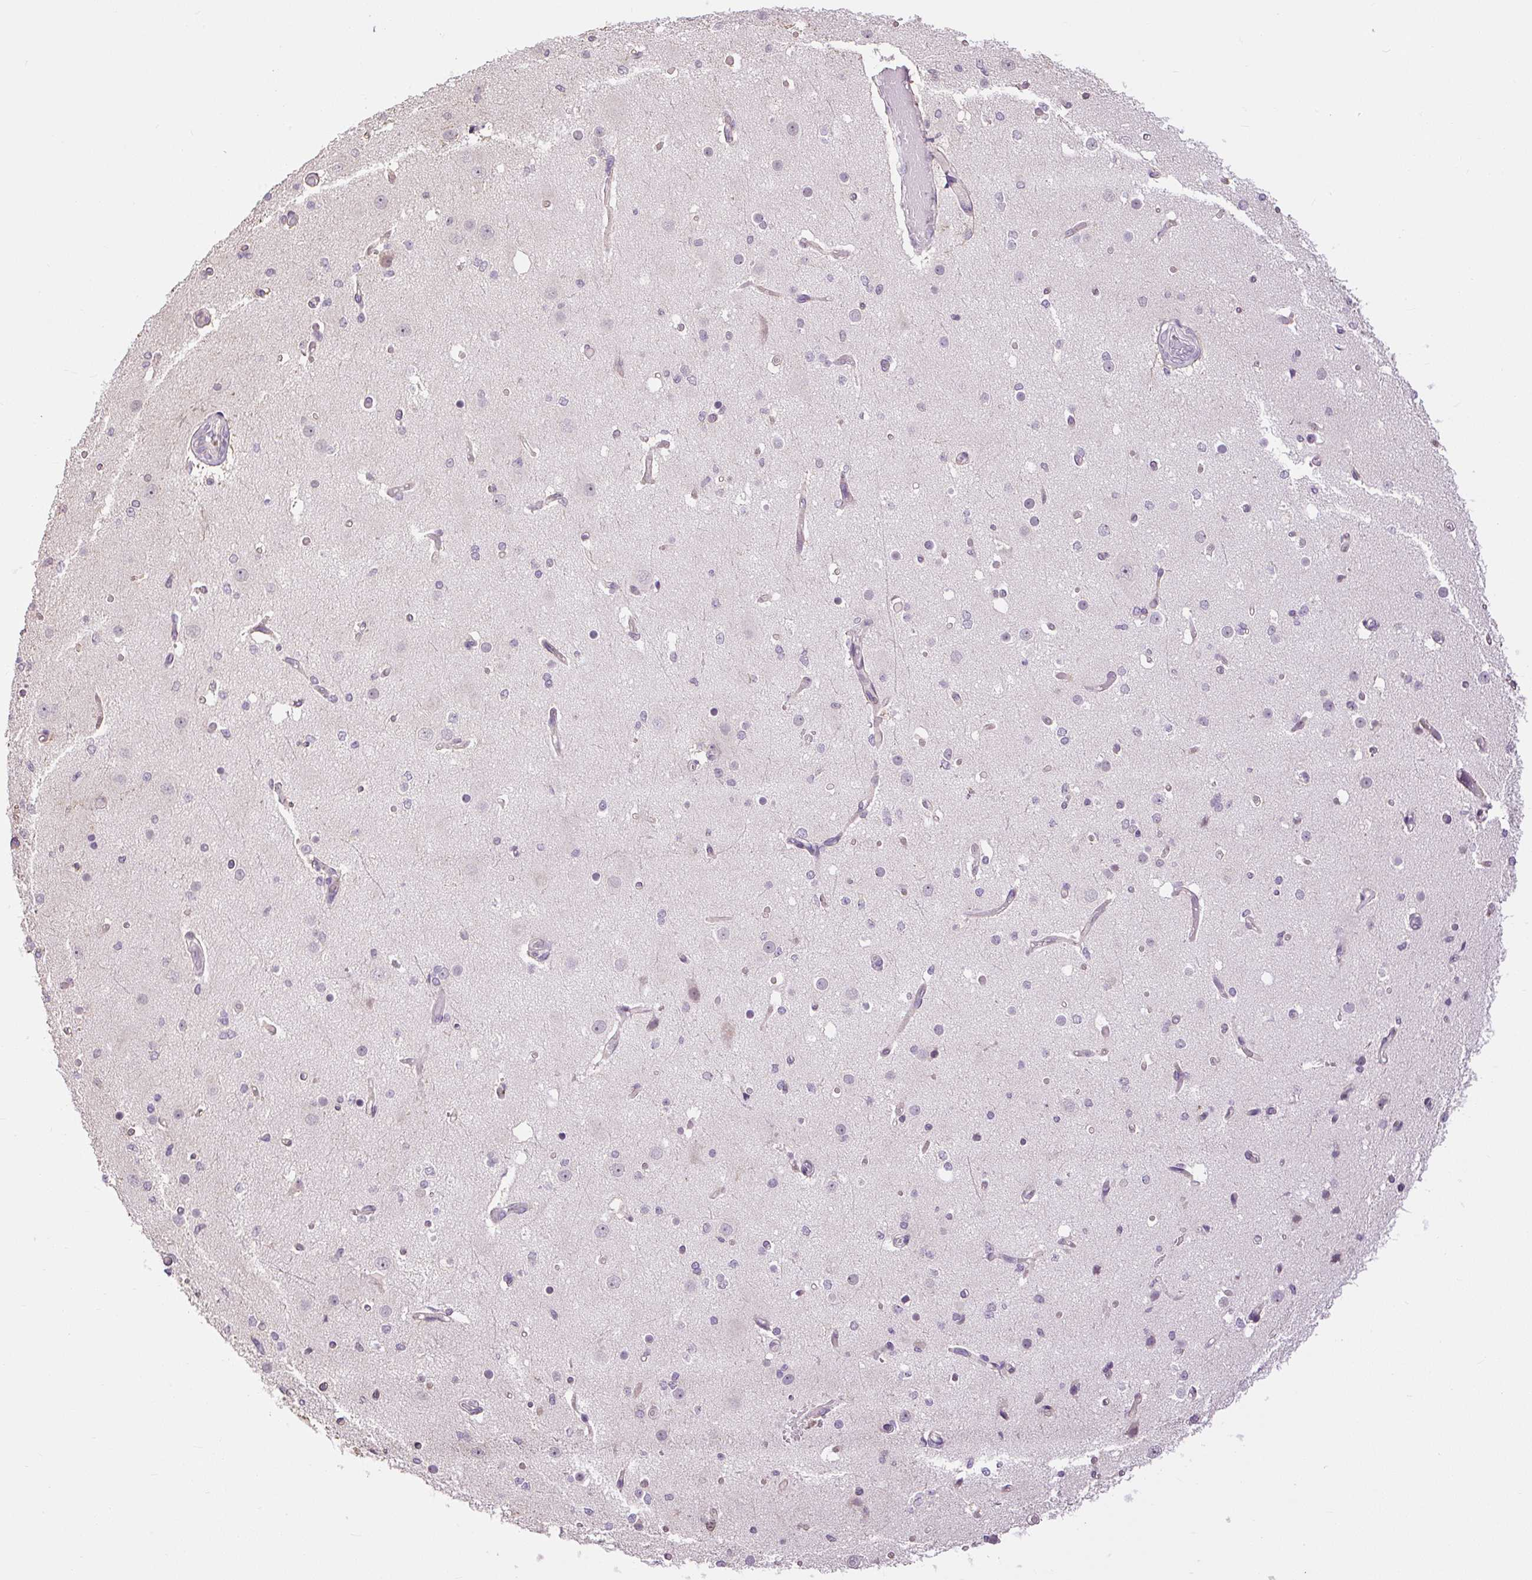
{"staining": {"intensity": "negative", "quantity": "none", "location": "none"}, "tissue": "cerebral cortex", "cell_type": "Endothelial cells", "image_type": "normal", "snomed": [{"axis": "morphology", "description": "Normal tissue, NOS"}, {"axis": "morphology", "description": "Inflammation, NOS"}, {"axis": "topography", "description": "Cerebral cortex"}], "caption": "Immunohistochemistry (IHC) histopathology image of unremarkable cerebral cortex: cerebral cortex stained with DAB demonstrates no significant protein positivity in endothelial cells. Nuclei are stained in blue.", "gene": "RACGAP1", "patient": {"sex": "male", "age": 6}}